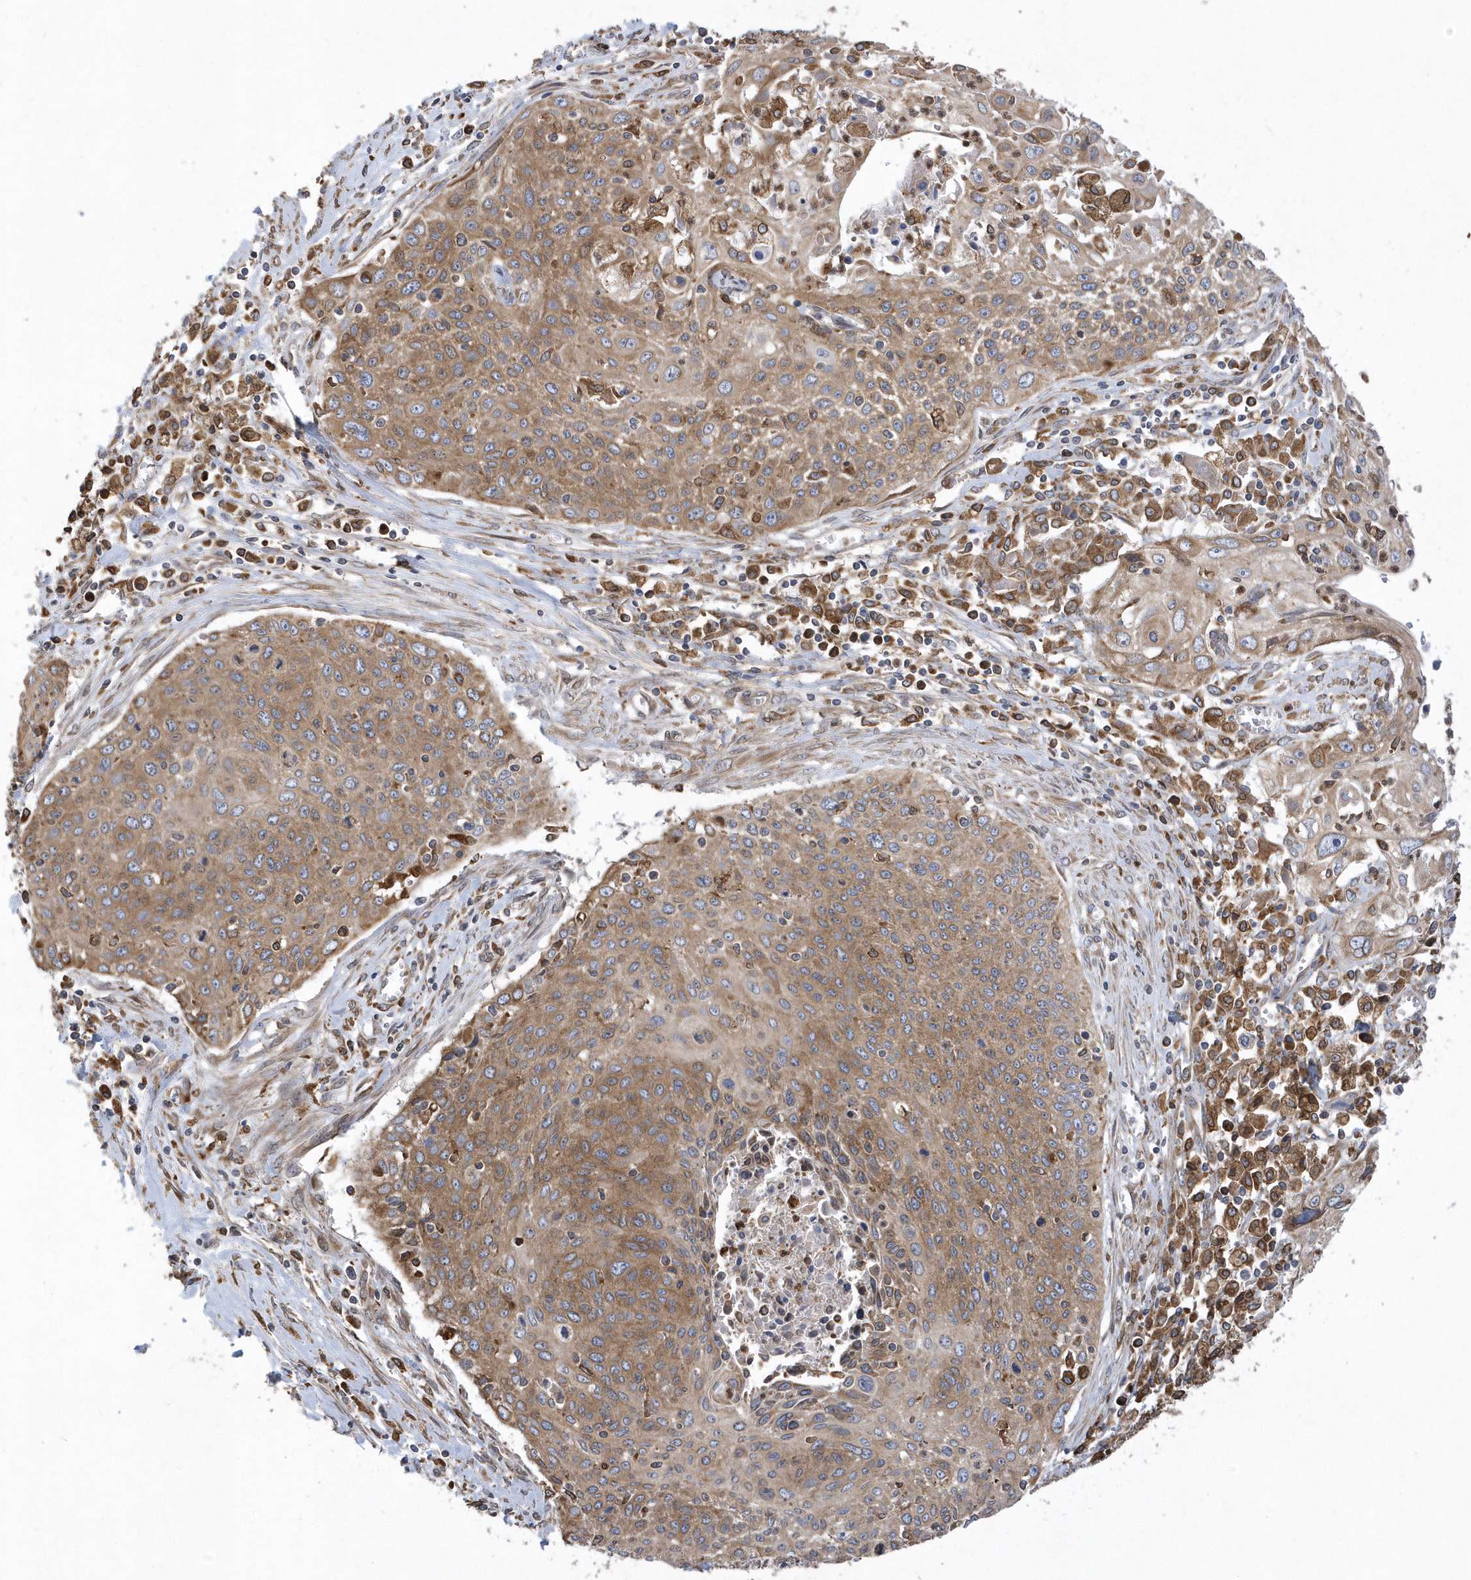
{"staining": {"intensity": "moderate", "quantity": ">75%", "location": "cytoplasmic/membranous"}, "tissue": "cervical cancer", "cell_type": "Tumor cells", "image_type": "cancer", "snomed": [{"axis": "morphology", "description": "Squamous cell carcinoma, NOS"}, {"axis": "topography", "description": "Cervix"}], "caption": "An IHC histopathology image of tumor tissue is shown. Protein staining in brown labels moderate cytoplasmic/membranous positivity in squamous cell carcinoma (cervical) within tumor cells.", "gene": "VAMP7", "patient": {"sex": "female", "age": 55}}